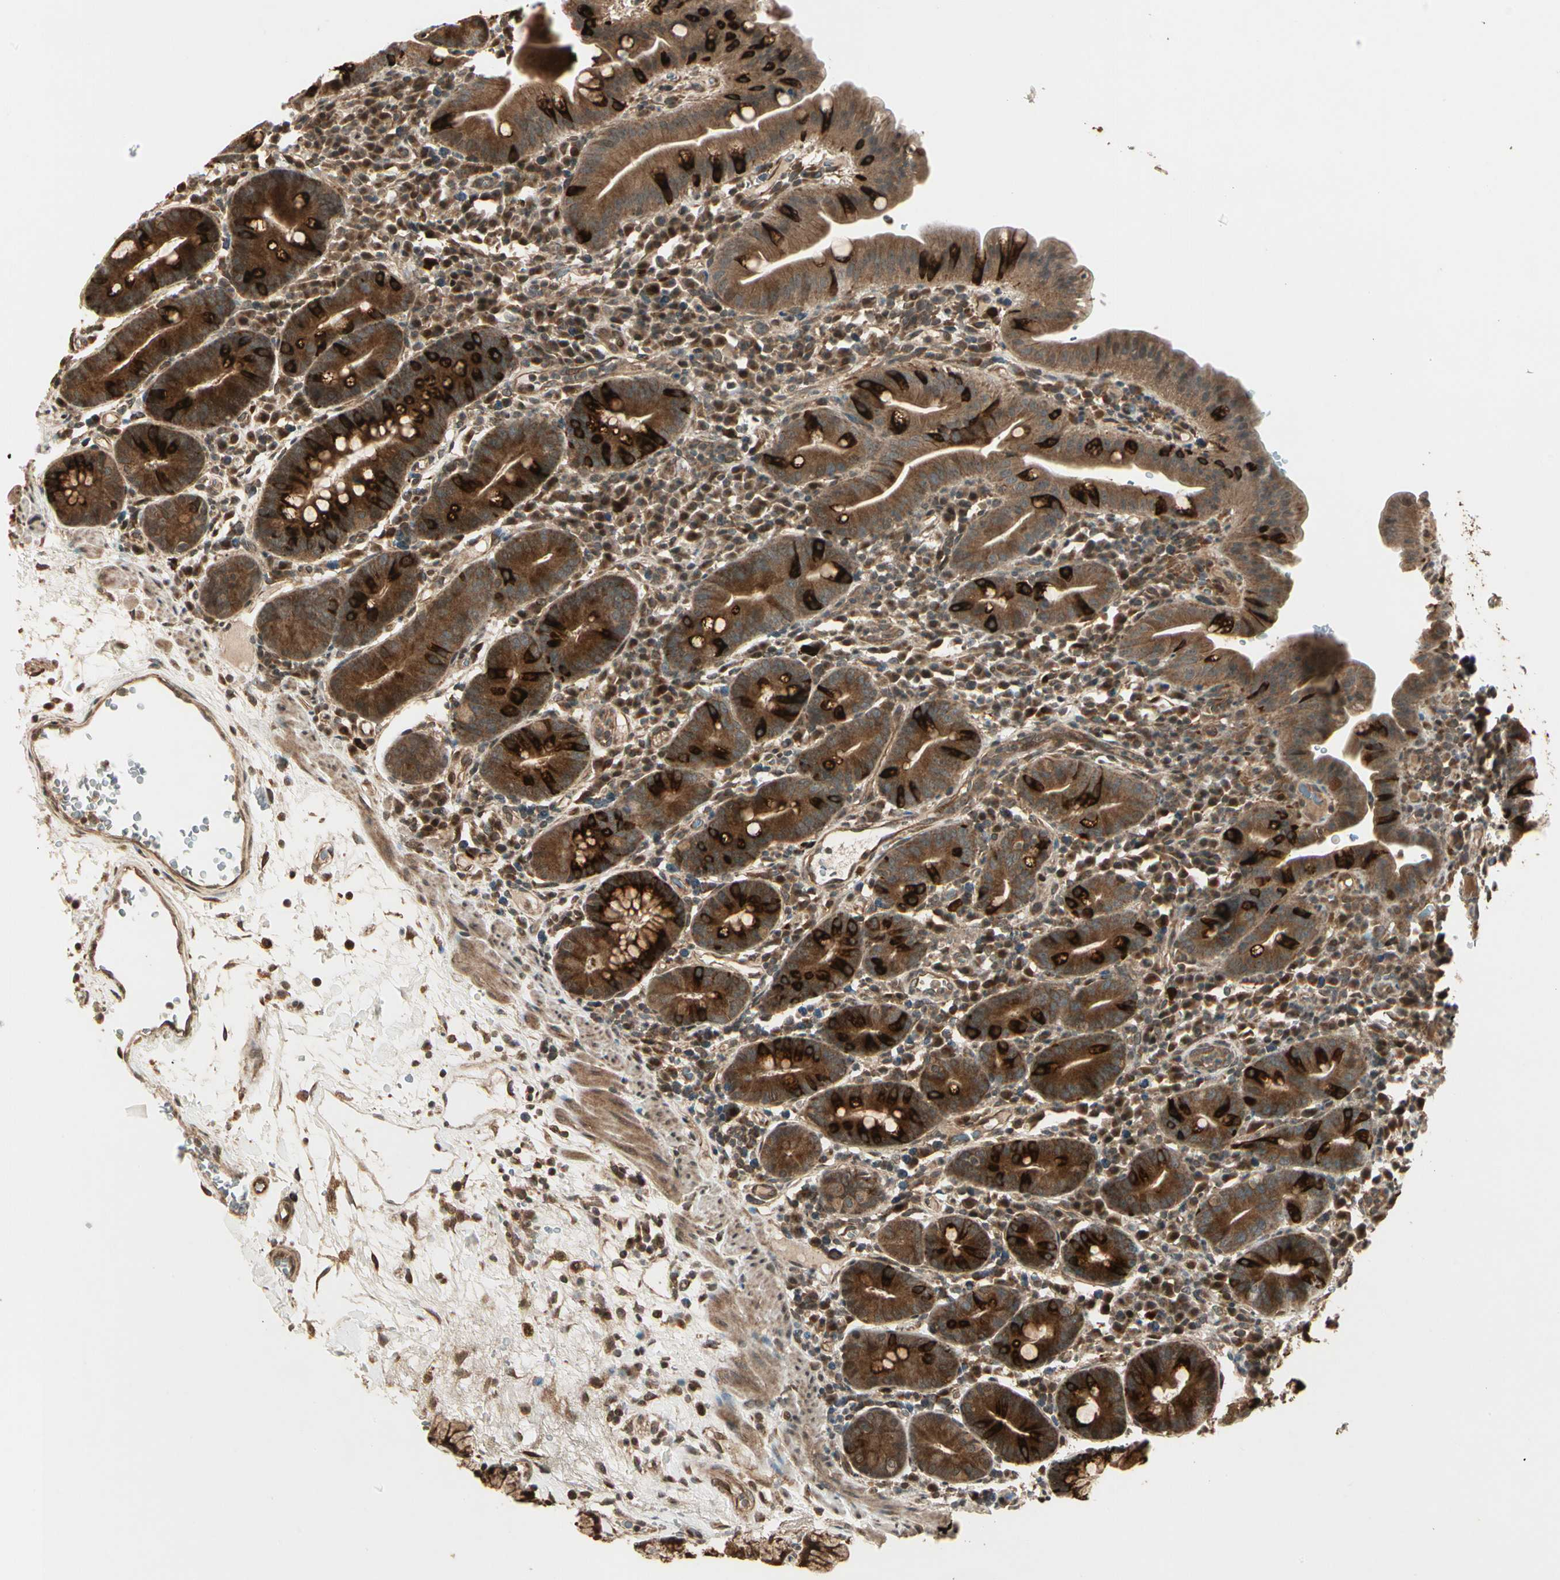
{"staining": {"intensity": "strong", "quantity": ">75%", "location": "cytoplasmic/membranous"}, "tissue": "duodenum", "cell_type": "Glandular cells", "image_type": "normal", "snomed": [{"axis": "morphology", "description": "Normal tissue, NOS"}, {"axis": "topography", "description": "Duodenum"}], "caption": "A histopathology image showing strong cytoplasmic/membranous staining in approximately >75% of glandular cells in benign duodenum, as visualized by brown immunohistochemical staining.", "gene": "GLUL", "patient": {"sex": "male", "age": 50}}